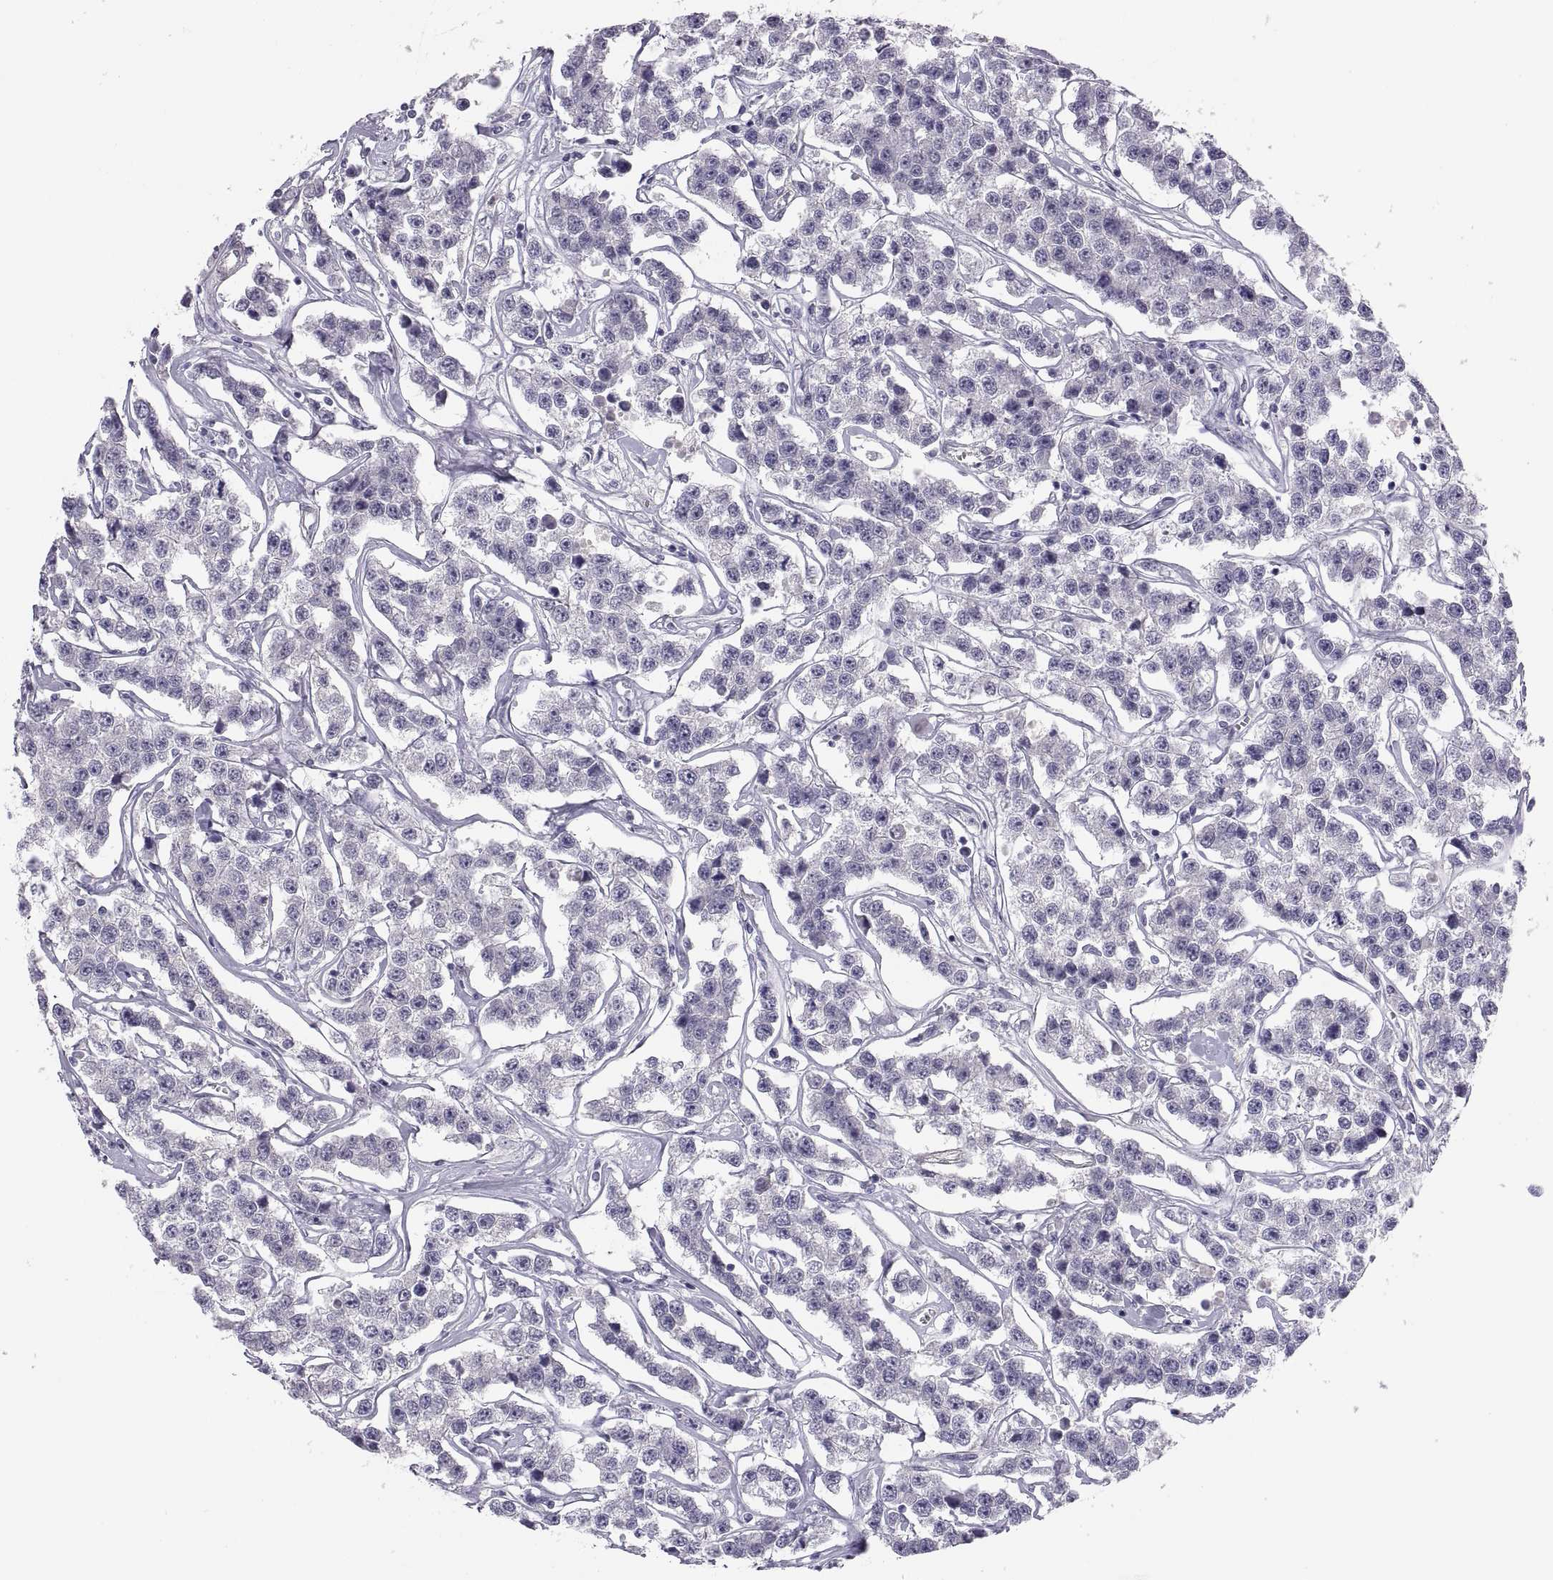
{"staining": {"intensity": "negative", "quantity": "none", "location": "none"}, "tissue": "testis cancer", "cell_type": "Tumor cells", "image_type": "cancer", "snomed": [{"axis": "morphology", "description": "Seminoma, NOS"}, {"axis": "topography", "description": "Testis"}], "caption": "The micrograph shows no staining of tumor cells in seminoma (testis).", "gene": "STRC", "patient": {"sex": "male", "age": 59}}